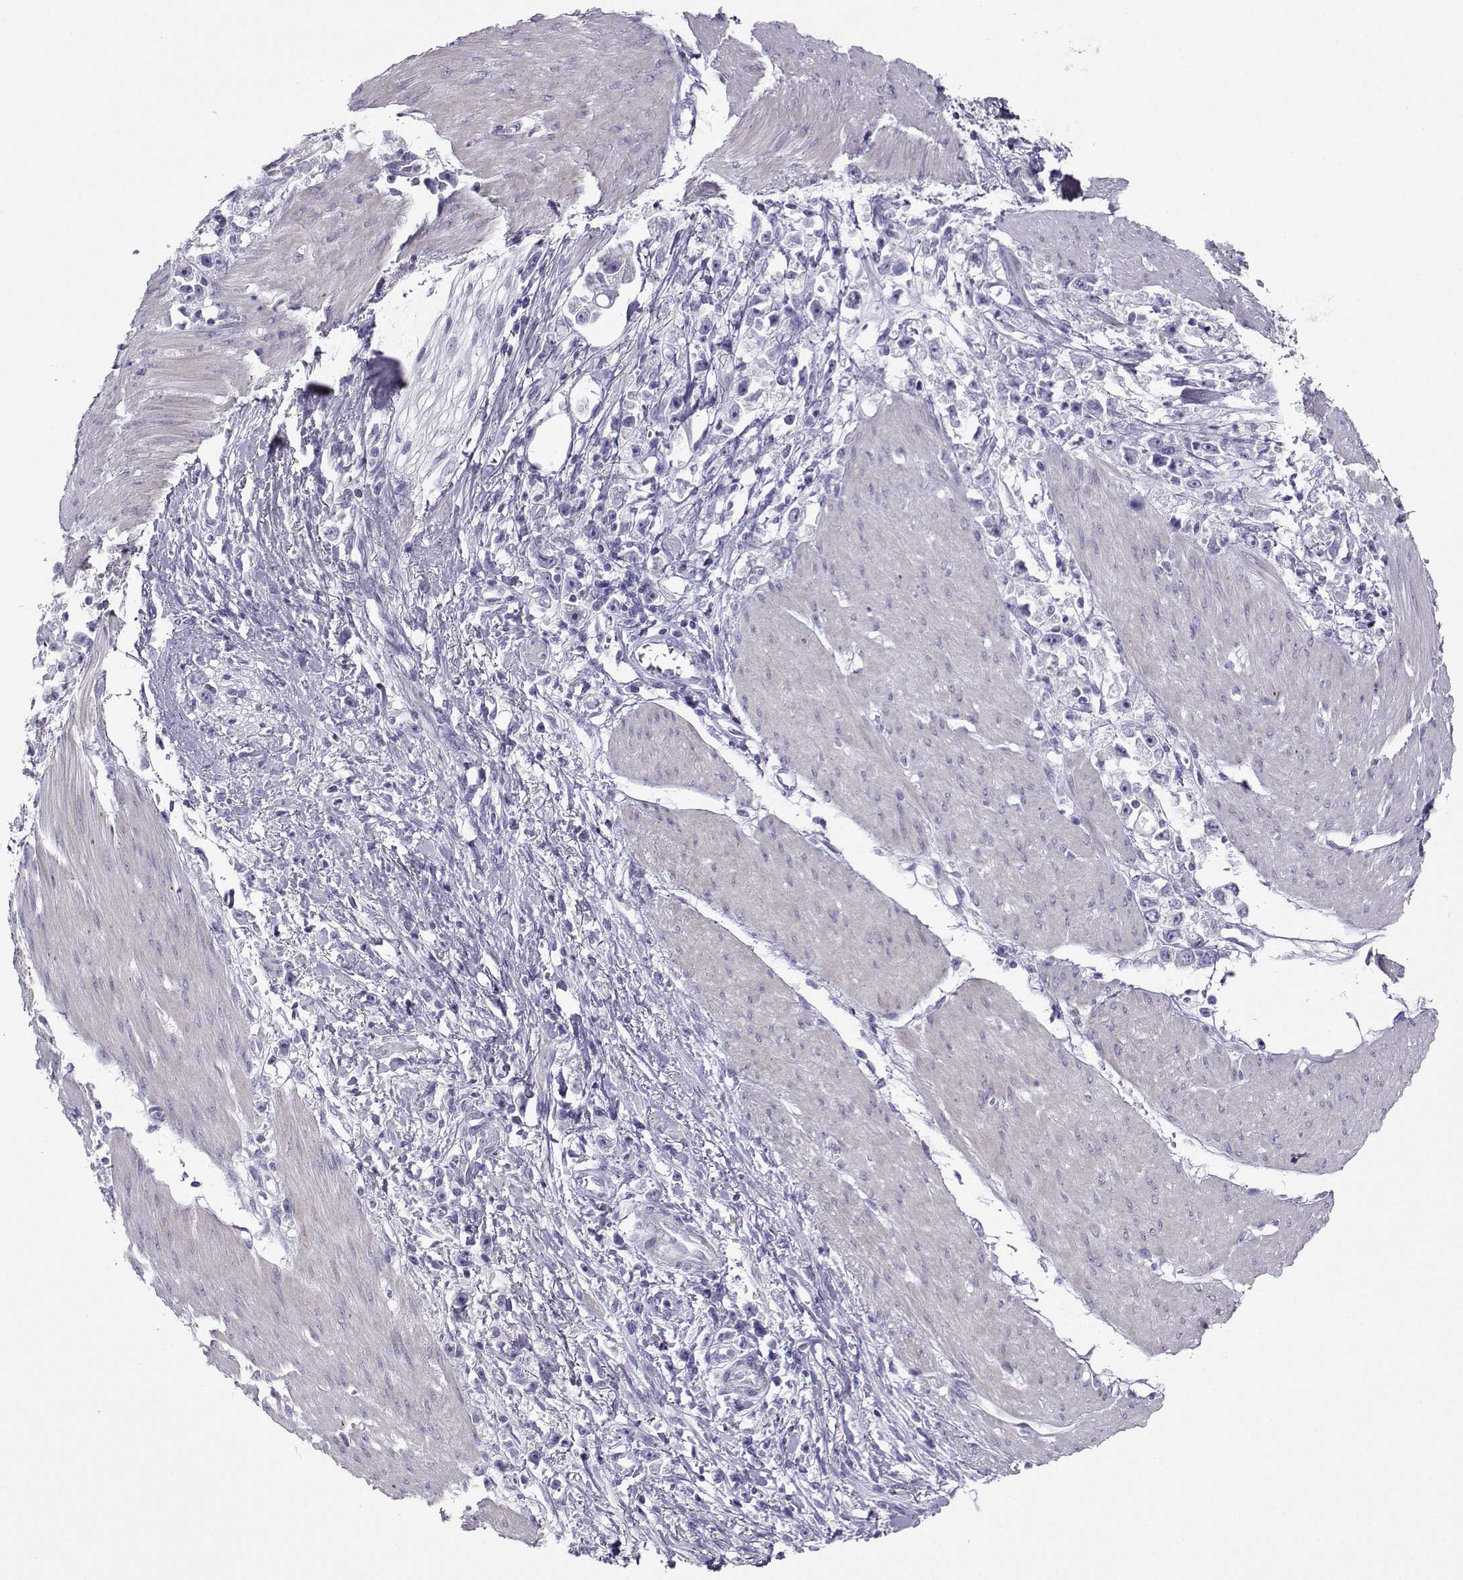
{"staining": {"intensity": "negative", "quantity": "none", "location": "none"}, "tissue": "stomach cancer", "cell_type": "Tumor cells", "image_type": "cancer", "snomed": [{"axis": "morphology", "description": "Adenocarcinoma, NOS"}, {"axis": "topography", "description": "Stomach"}], "caption": "Immunohistochemistry (IHC) of stomach adenocarcinoma reveals no positivity in tumor cells.", "gene": "FBXO24", "patient": {"sex": "female", "age": 59}}